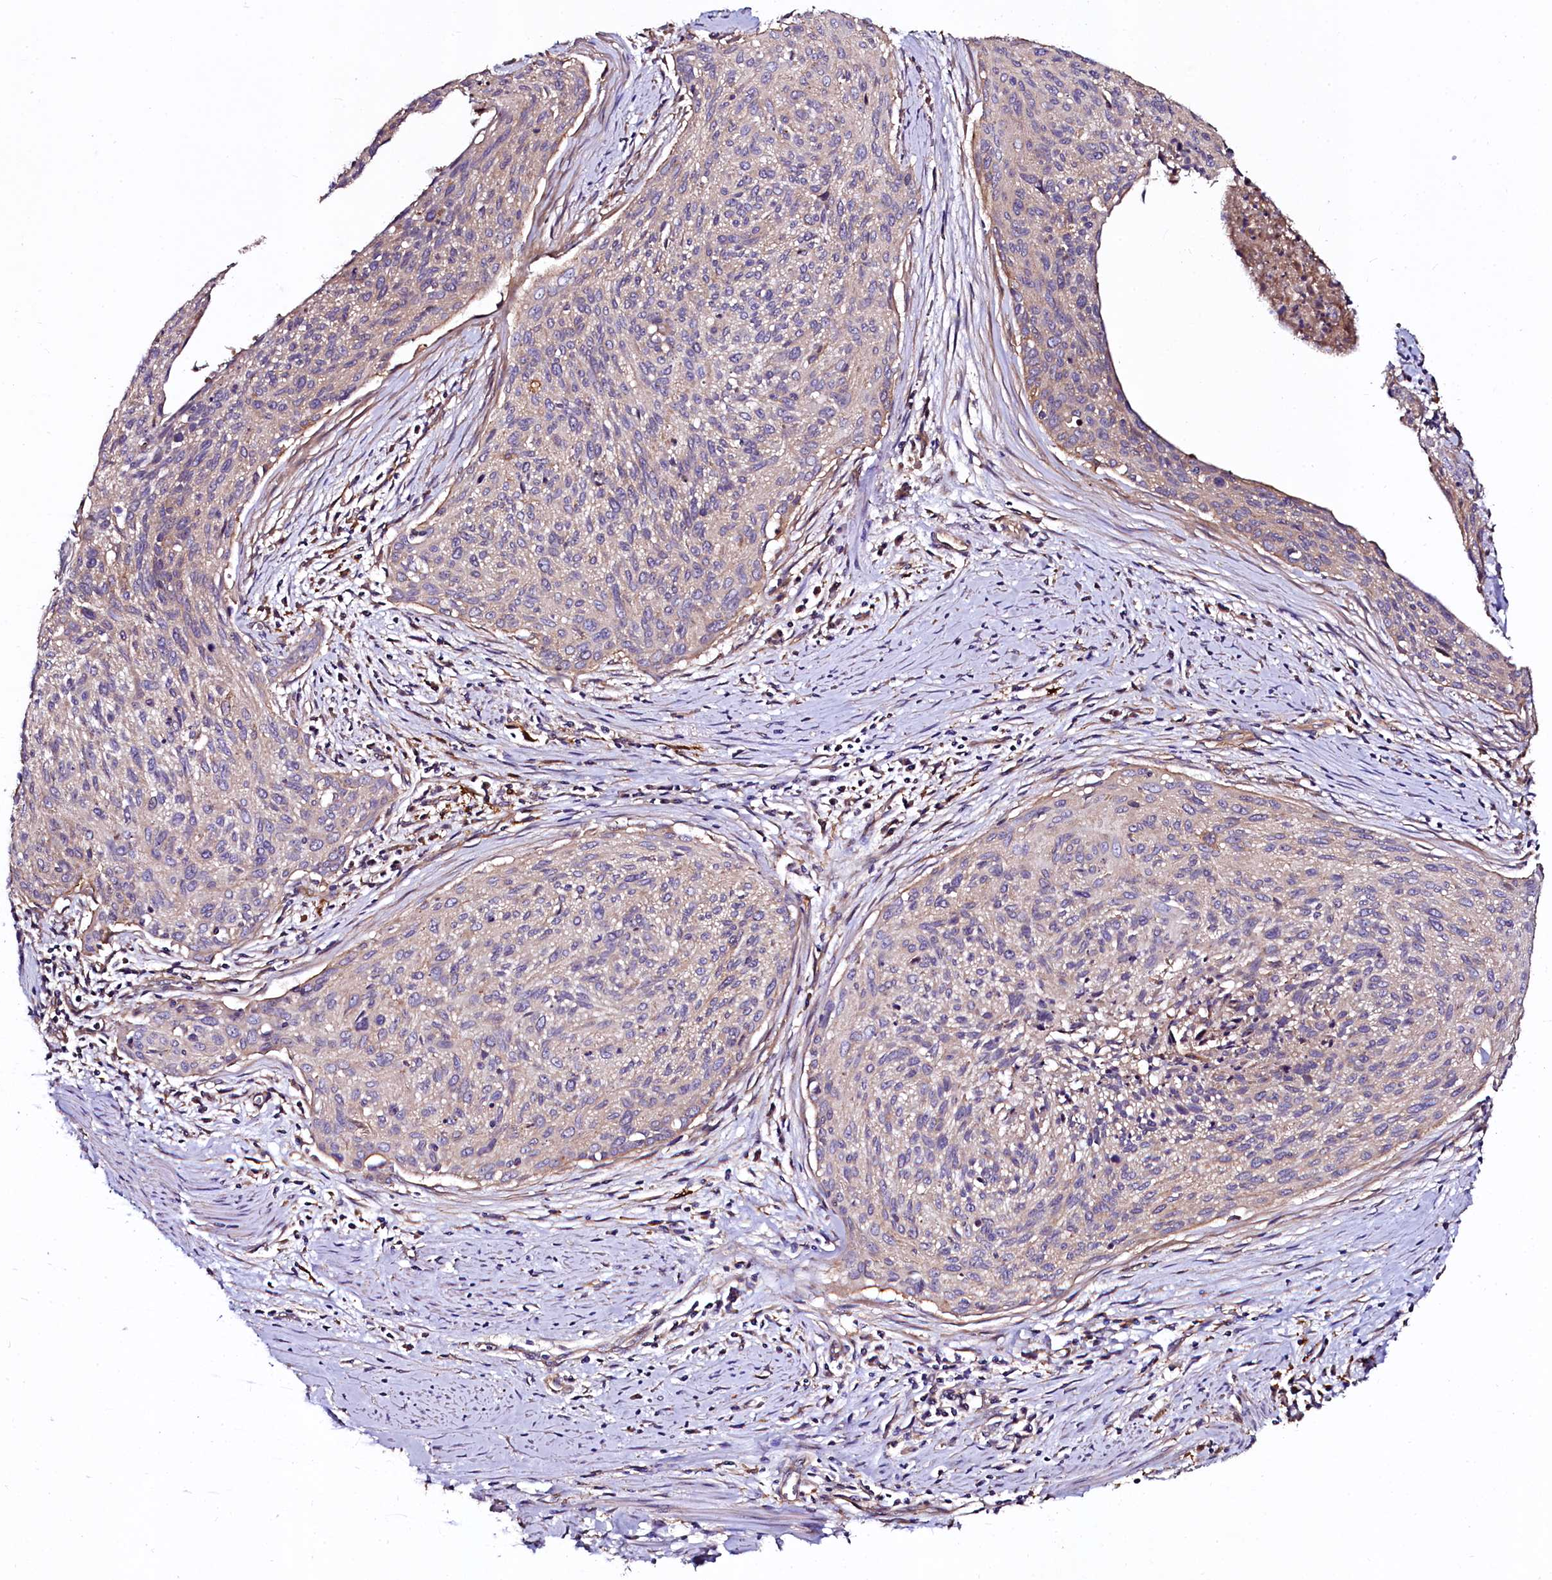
{"staining": {"intensity": "moderate", "quantity": "<25%", "location": "cytoplasmic/membranous"}, "tissue": "cervical cancer", "cell_type": "Tumor cells", "image_type": "cancer", "snomed": [{"axis": "morphology", "description": "Squamous cell carcinoma, NOS"}, {"axis": "topography", "description": "Cervix"}], "caption": "High-power microscopy captured an immunohistochemistry image of cervical cancer, revealing moderate cytoplasmic/membranous positivity in about <25% of tumor cells.", "gene": "APPL2", "patient": {"sex": "female", "age": 55}}